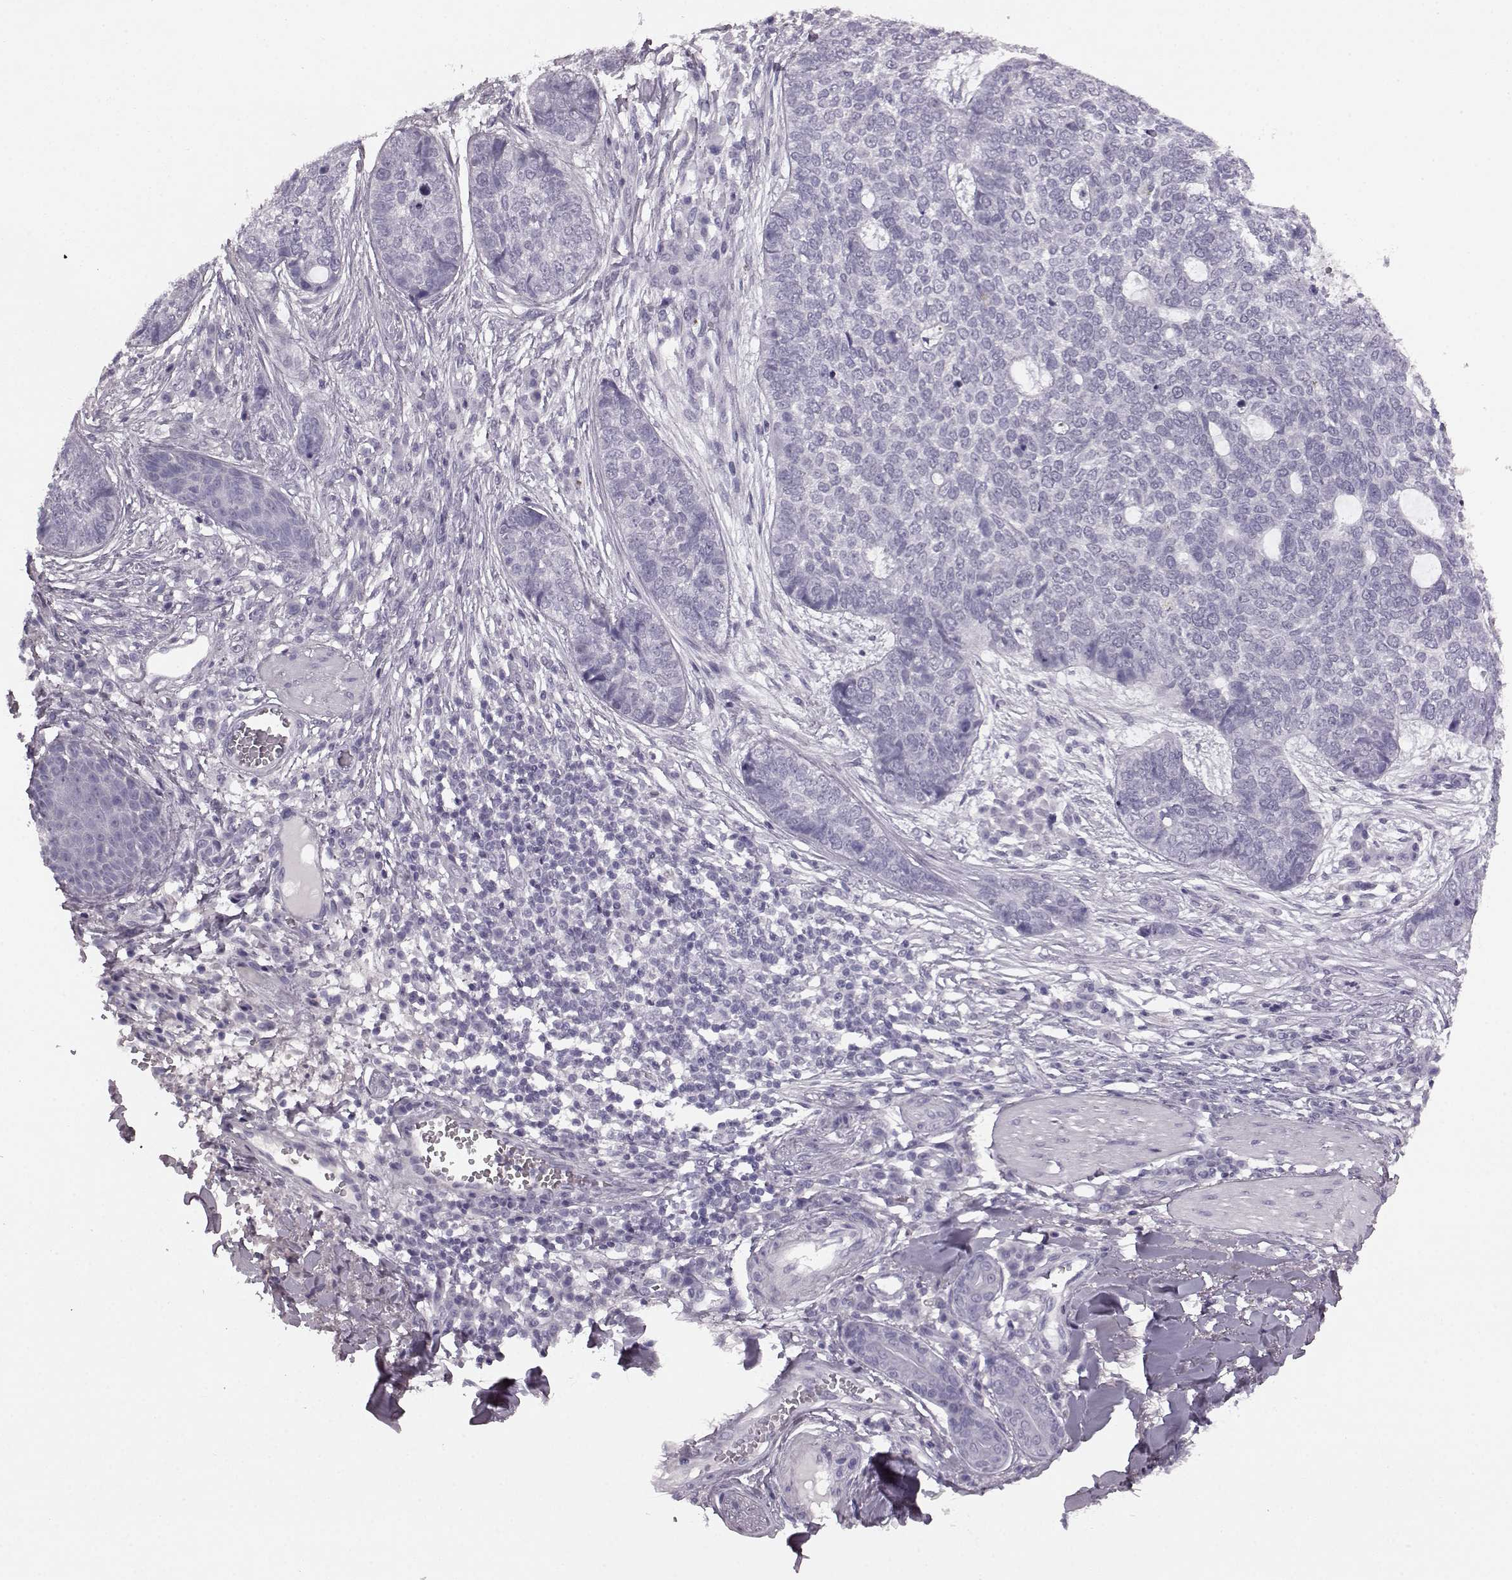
{"staining": {"intensity": "negative", "quantity": "none", "location": "none"}, "tissue": "skin cancer", "cell_type": "Tumor cells", "image_type": "cancer", "snomed": [{"axis": "morphology", "description": "Basal cell carcinoma"}, {"axis": "topography", "description": "Skin"}], "caption": "Tumor cells are negative for protein expression in human basal cell carcinoma (skin).", "gene": "AIPL1", "patient": {"sex": "female", "age": 69}}